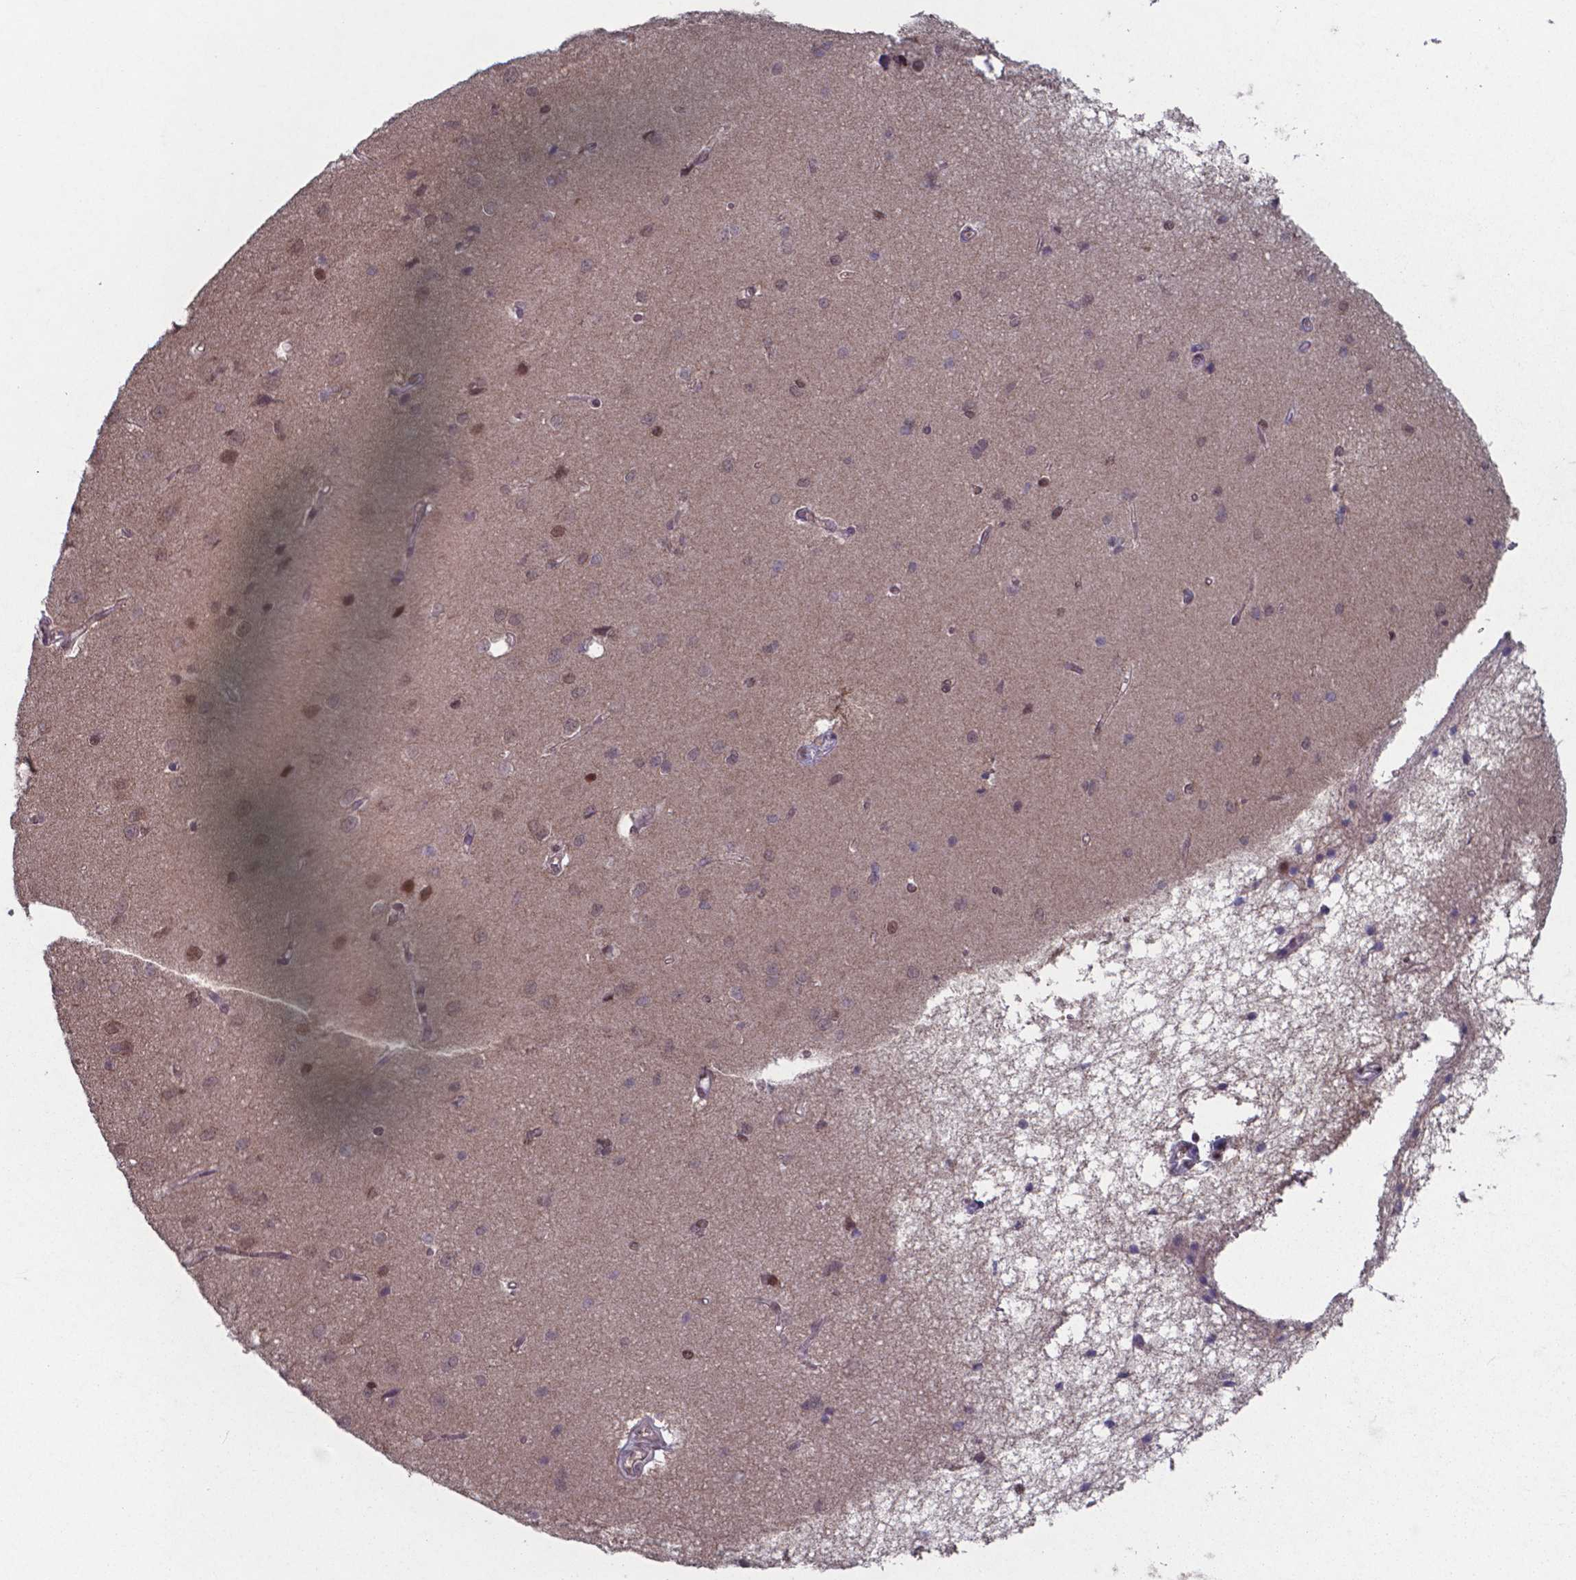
{"staining": {"intensity": "weak", "quantity": "25%-75%", "location": "cytoplasmic/membranous"}, "tissue": "cerebral cortex", "cell_type": "Endothelial cells", "image_type": "normal", "snomed": [{"axis": "morphology", "description": "Normal tissue, NOS"}, {"axis": "topography", "description": "Cerebral cortex"}], "caption": "Protein staining of unremarkable cerebral cortex reveals weak cytoplasmic/membranous expression in approximately 25%-75% of endothelial cells.", "gene": "UBA1", "patient": {"sex": "male", "age": 37}}